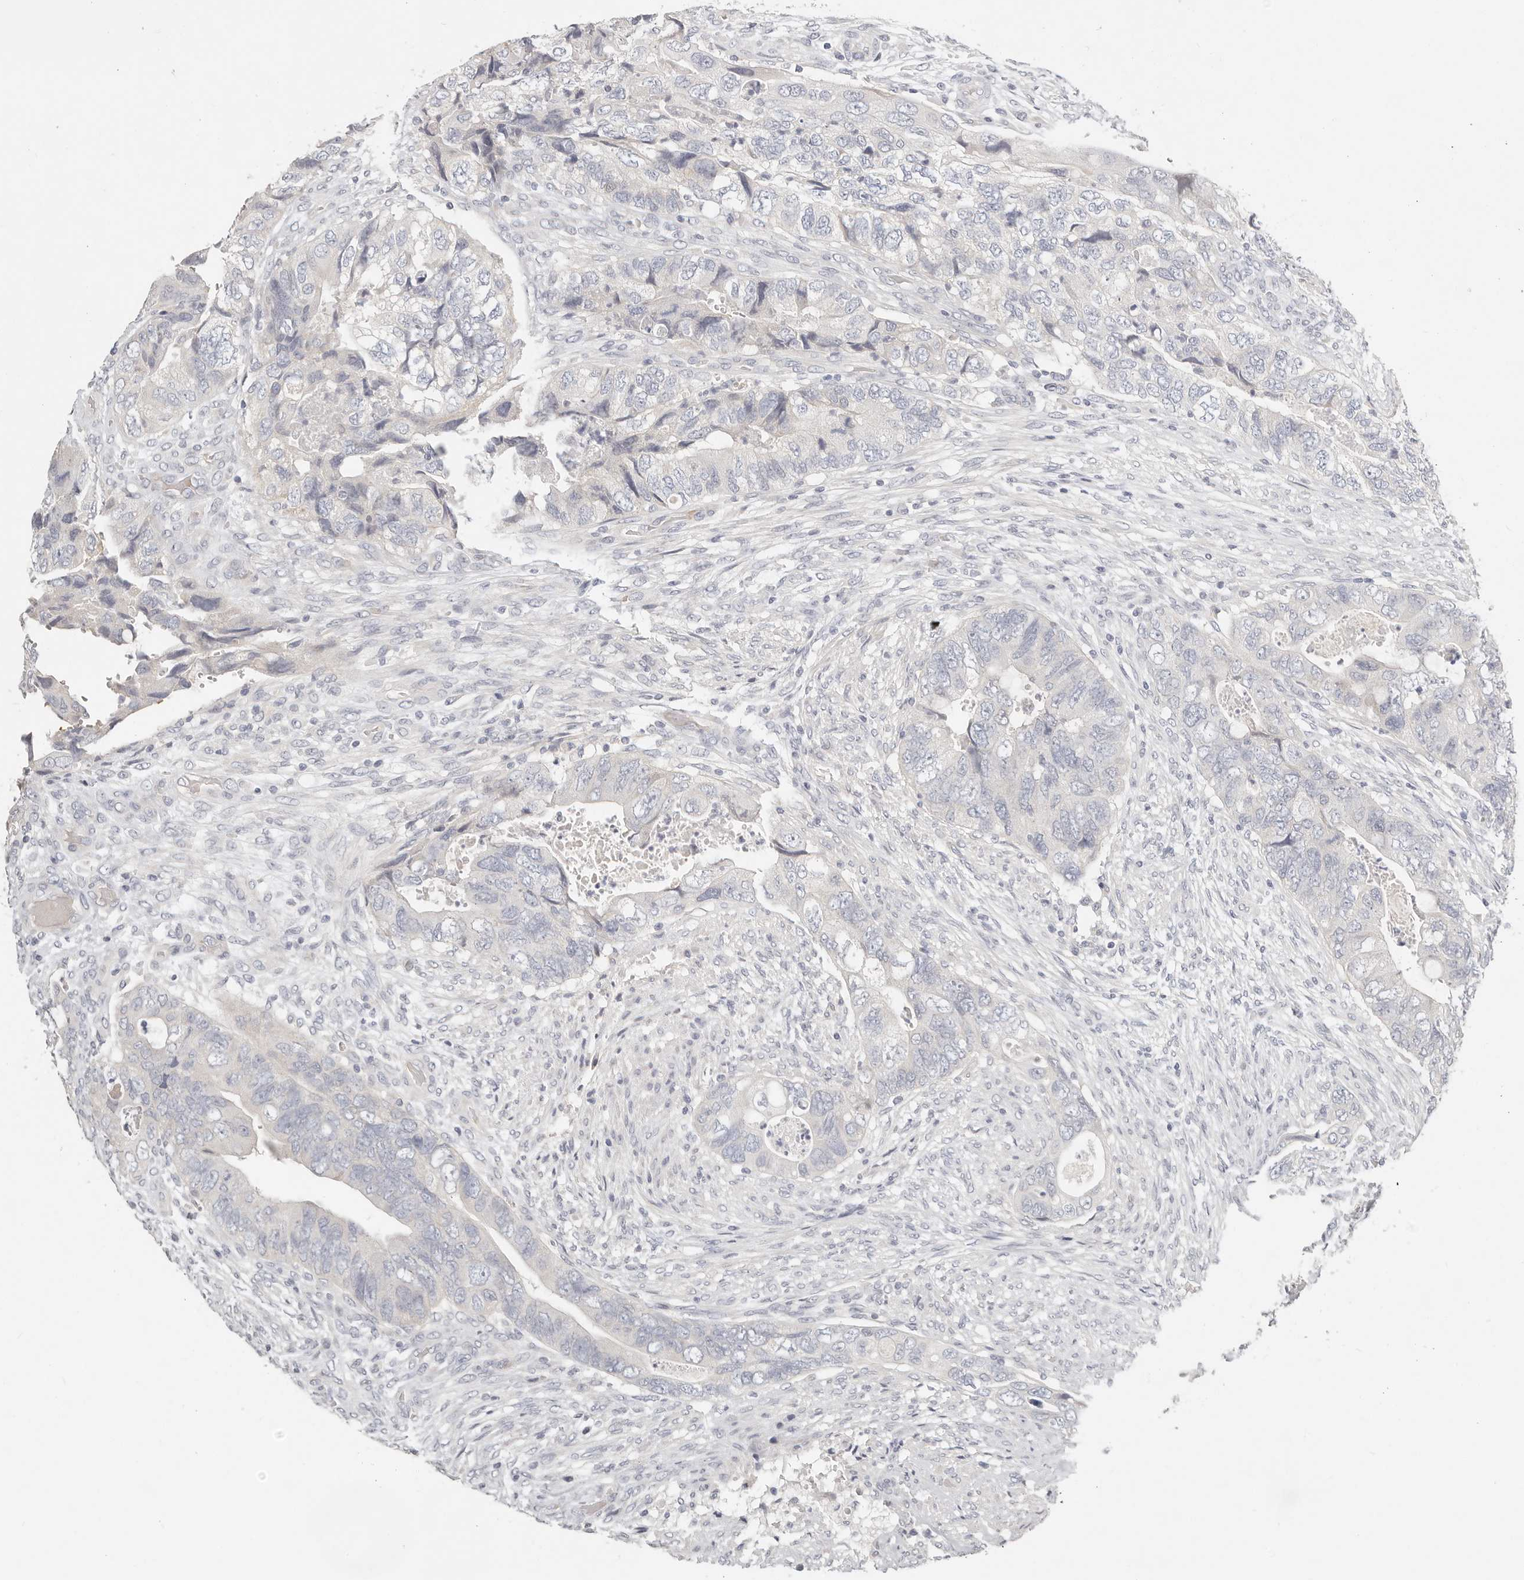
{"staining": {"intensity": "negative", "quantity": "none", "location": "none"}, "tissue": "colorectal cancer", "cell_type": "Tumor cells", "image_type": "cancer", "snomed": [{"axis": "morphology", "description": "Adenocarcinoma, NOS"}, {"axis": "topography", "description": "Rectum"}], "caption": "IHC photomicrograph of neoplastic tissue: human colorectal adenocarcinoma stained with DAB demonstrates no significant protein staining in tumor cells.", "gene": "TMEM63B", "patient": {"sex": "male", "age": 63}}